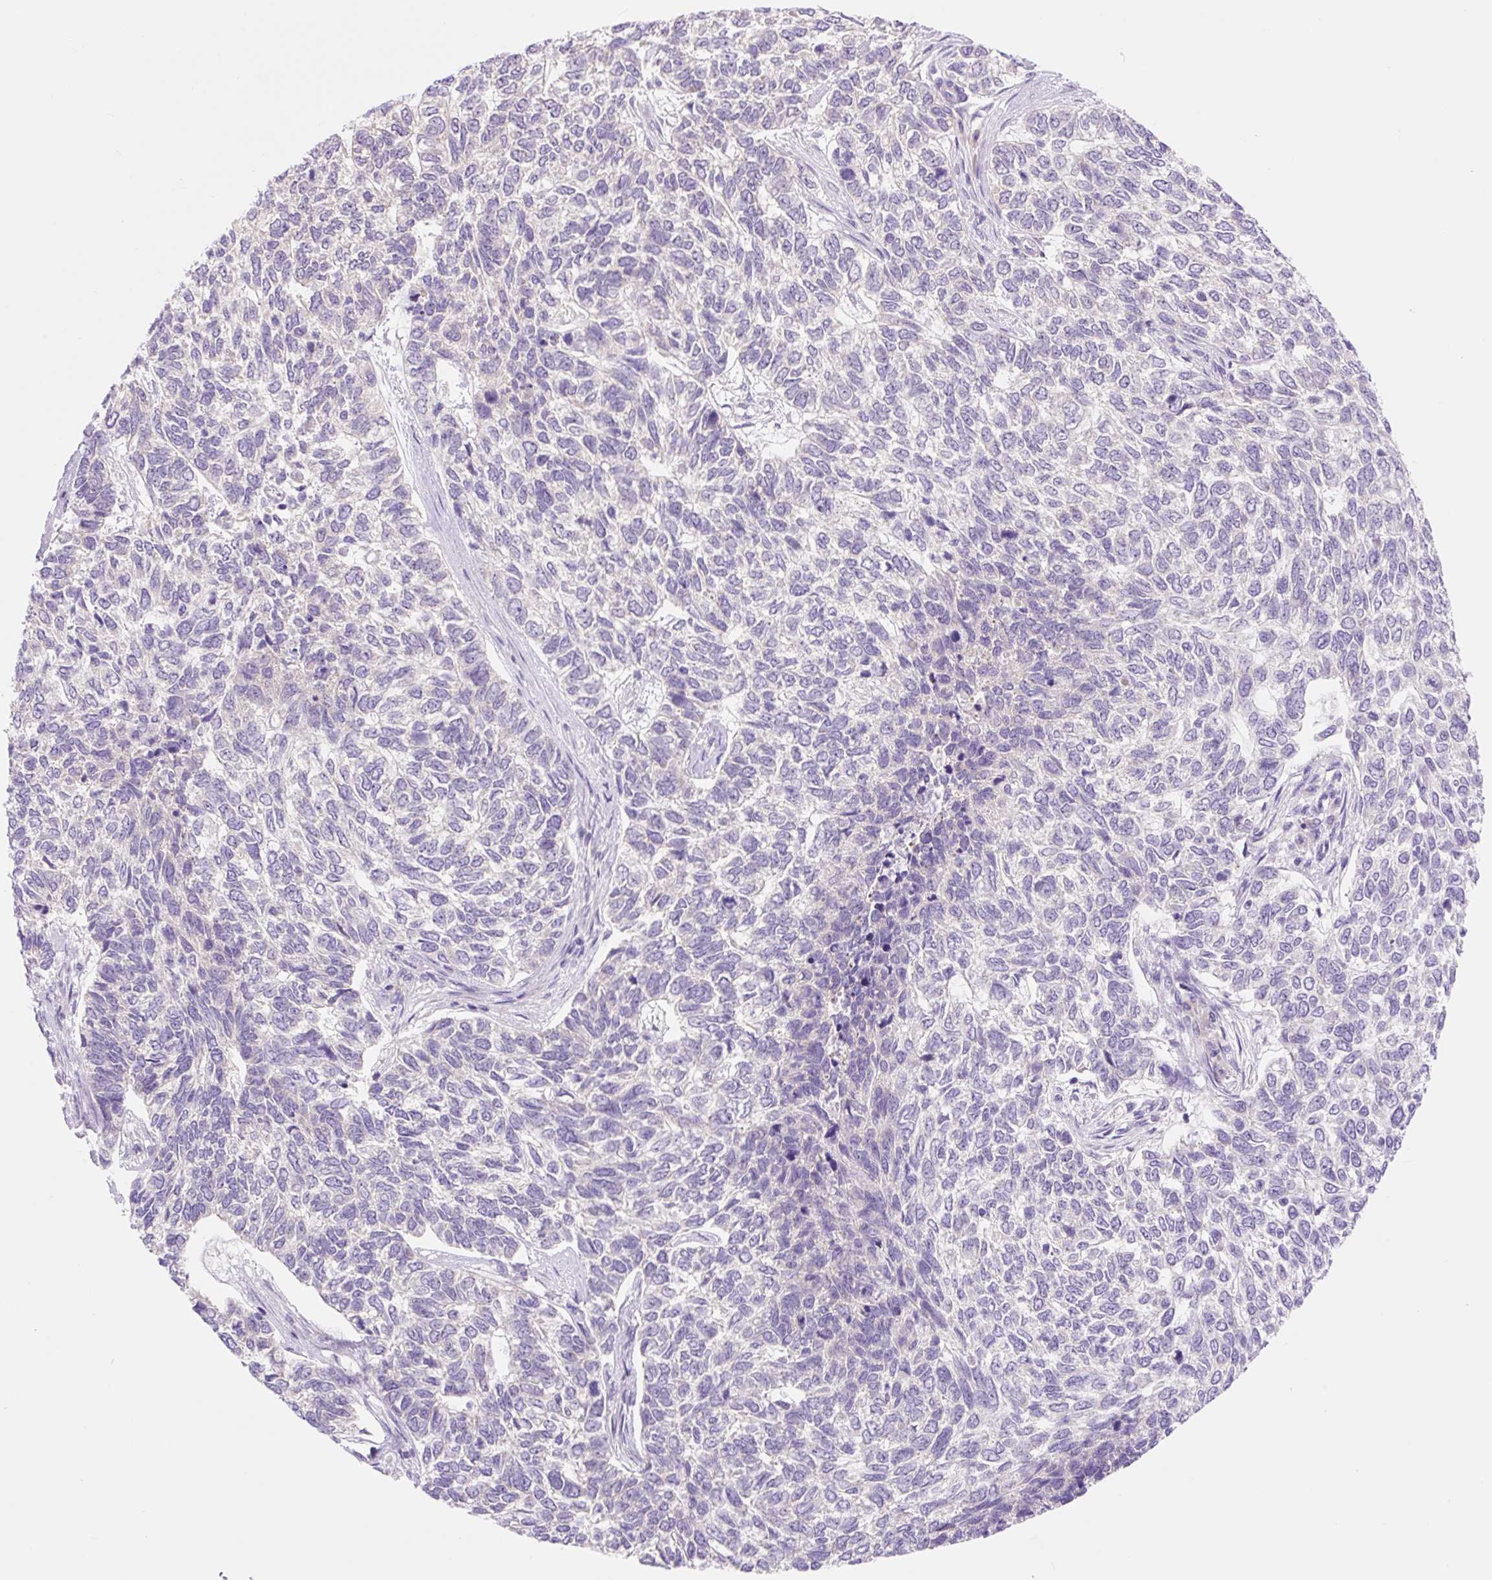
{"staining": {"intensity": "negative", "quantity": "none", "location": "none"}, "tissue": "skin cancer", "cell_type": "Tumor cells", "image_type": "cancer", "snomed": [{"axis": "morphology", "description": "Basal cell carcinoma"}, {"axis": "topography", "description": "Skin"}], "caption": "IHC micrograph of neoplastic tissue: skin cancer (basal cell carcinoma) stained with DAB reveals no significant protein staining in tumor cells.", "gene": "CELF6", "patient": {"sex": "female", "age": 65}}